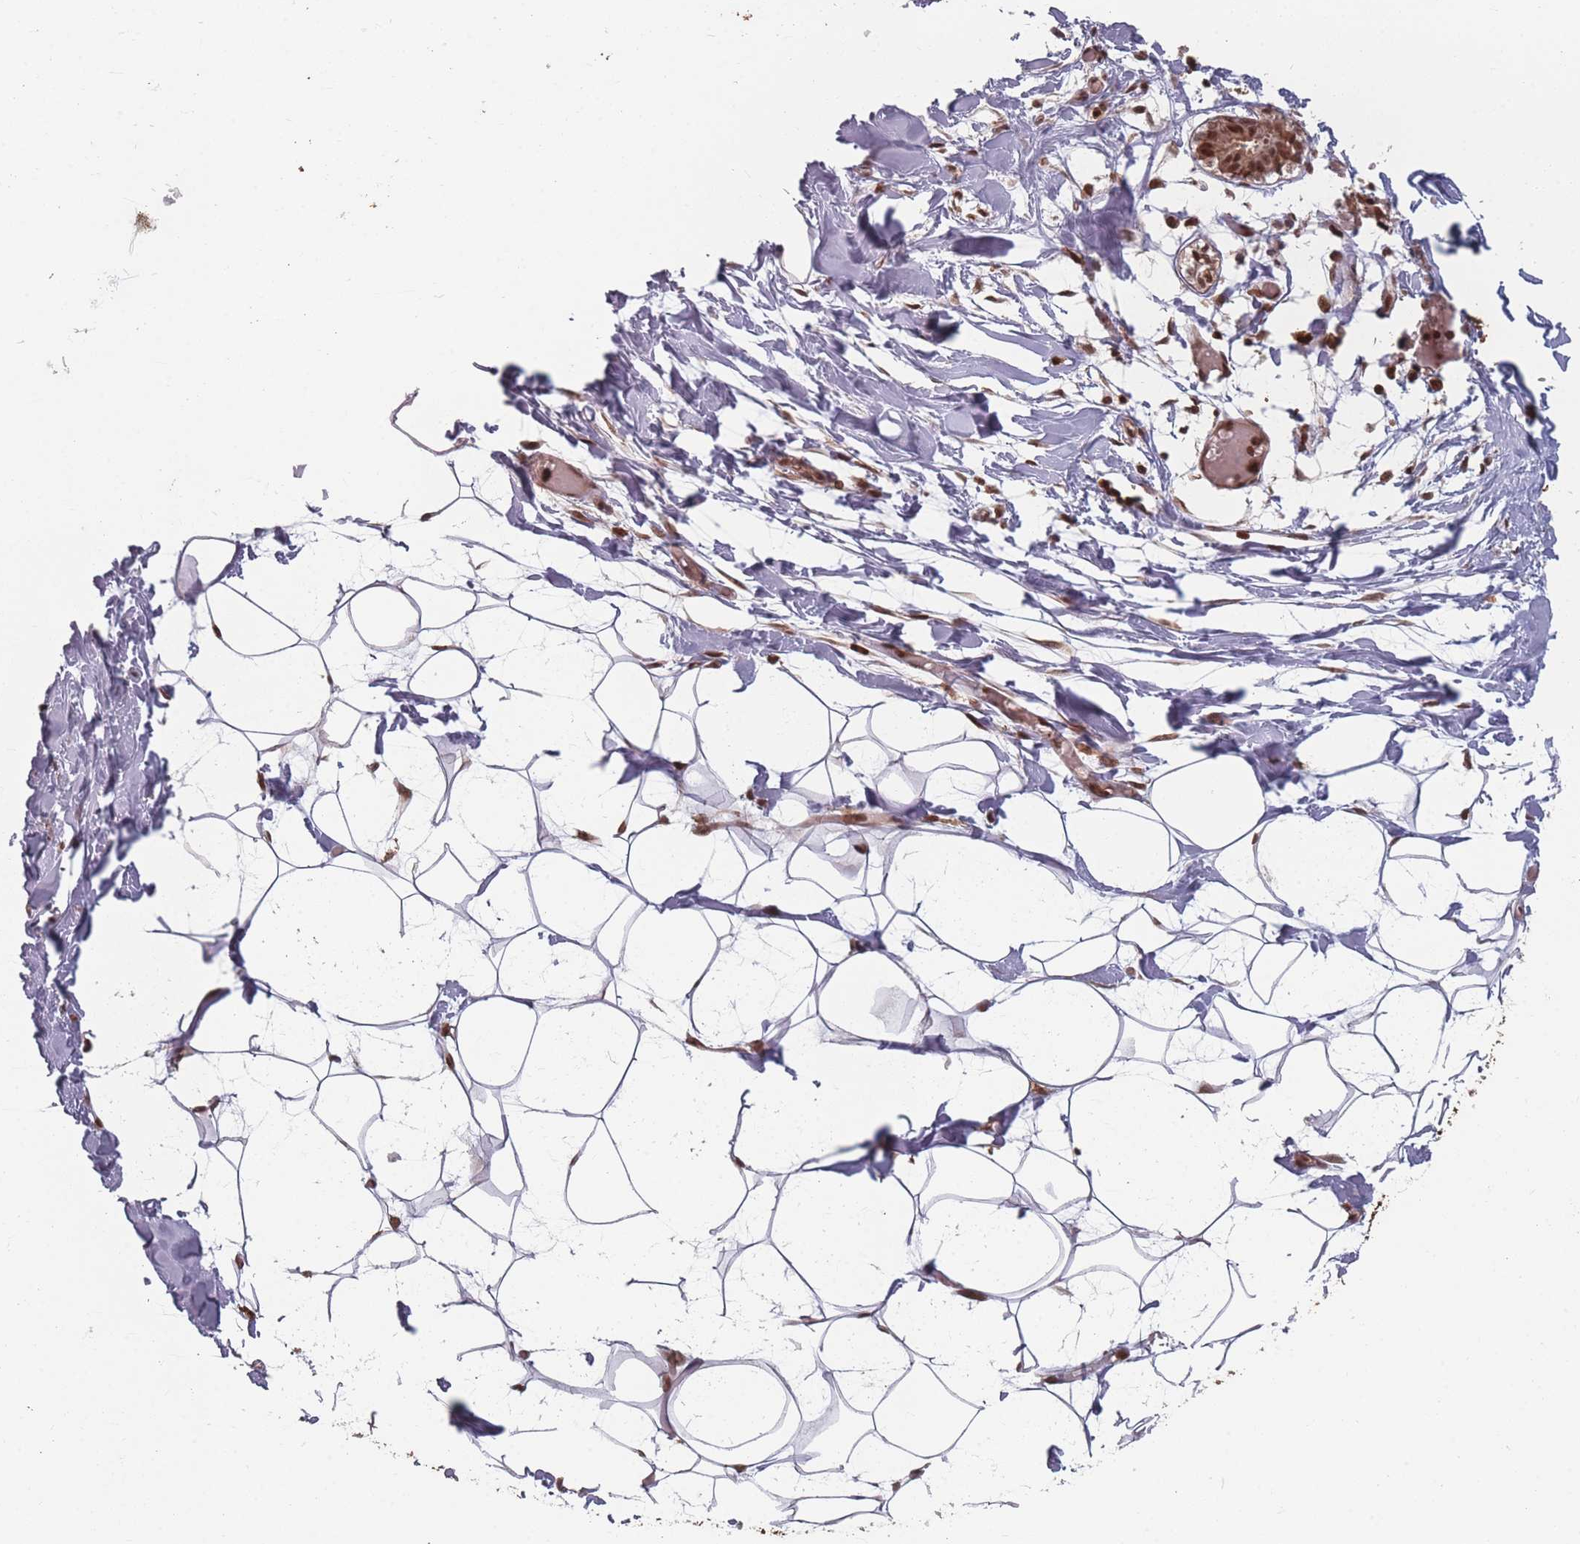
{"staining": {"intensity": "moderate", "quantity": ">75%", "location": "nuclear"}, "tissue": "breast", "cell_type": "Adipocytes", "image_type": "normal", "snomed": [{"axis": "morphology", "description": "Normal tissue, NOS"}, {"axis": "topography", "description": "Breast"}], "caption": "This histopathology image shows IHC staining of unremarkable human breast, with medium moderate nuclear positivity in about >75% of adipocytes.", "gene": "WDR55", "patient": {"sex": "female", "age": 27}}